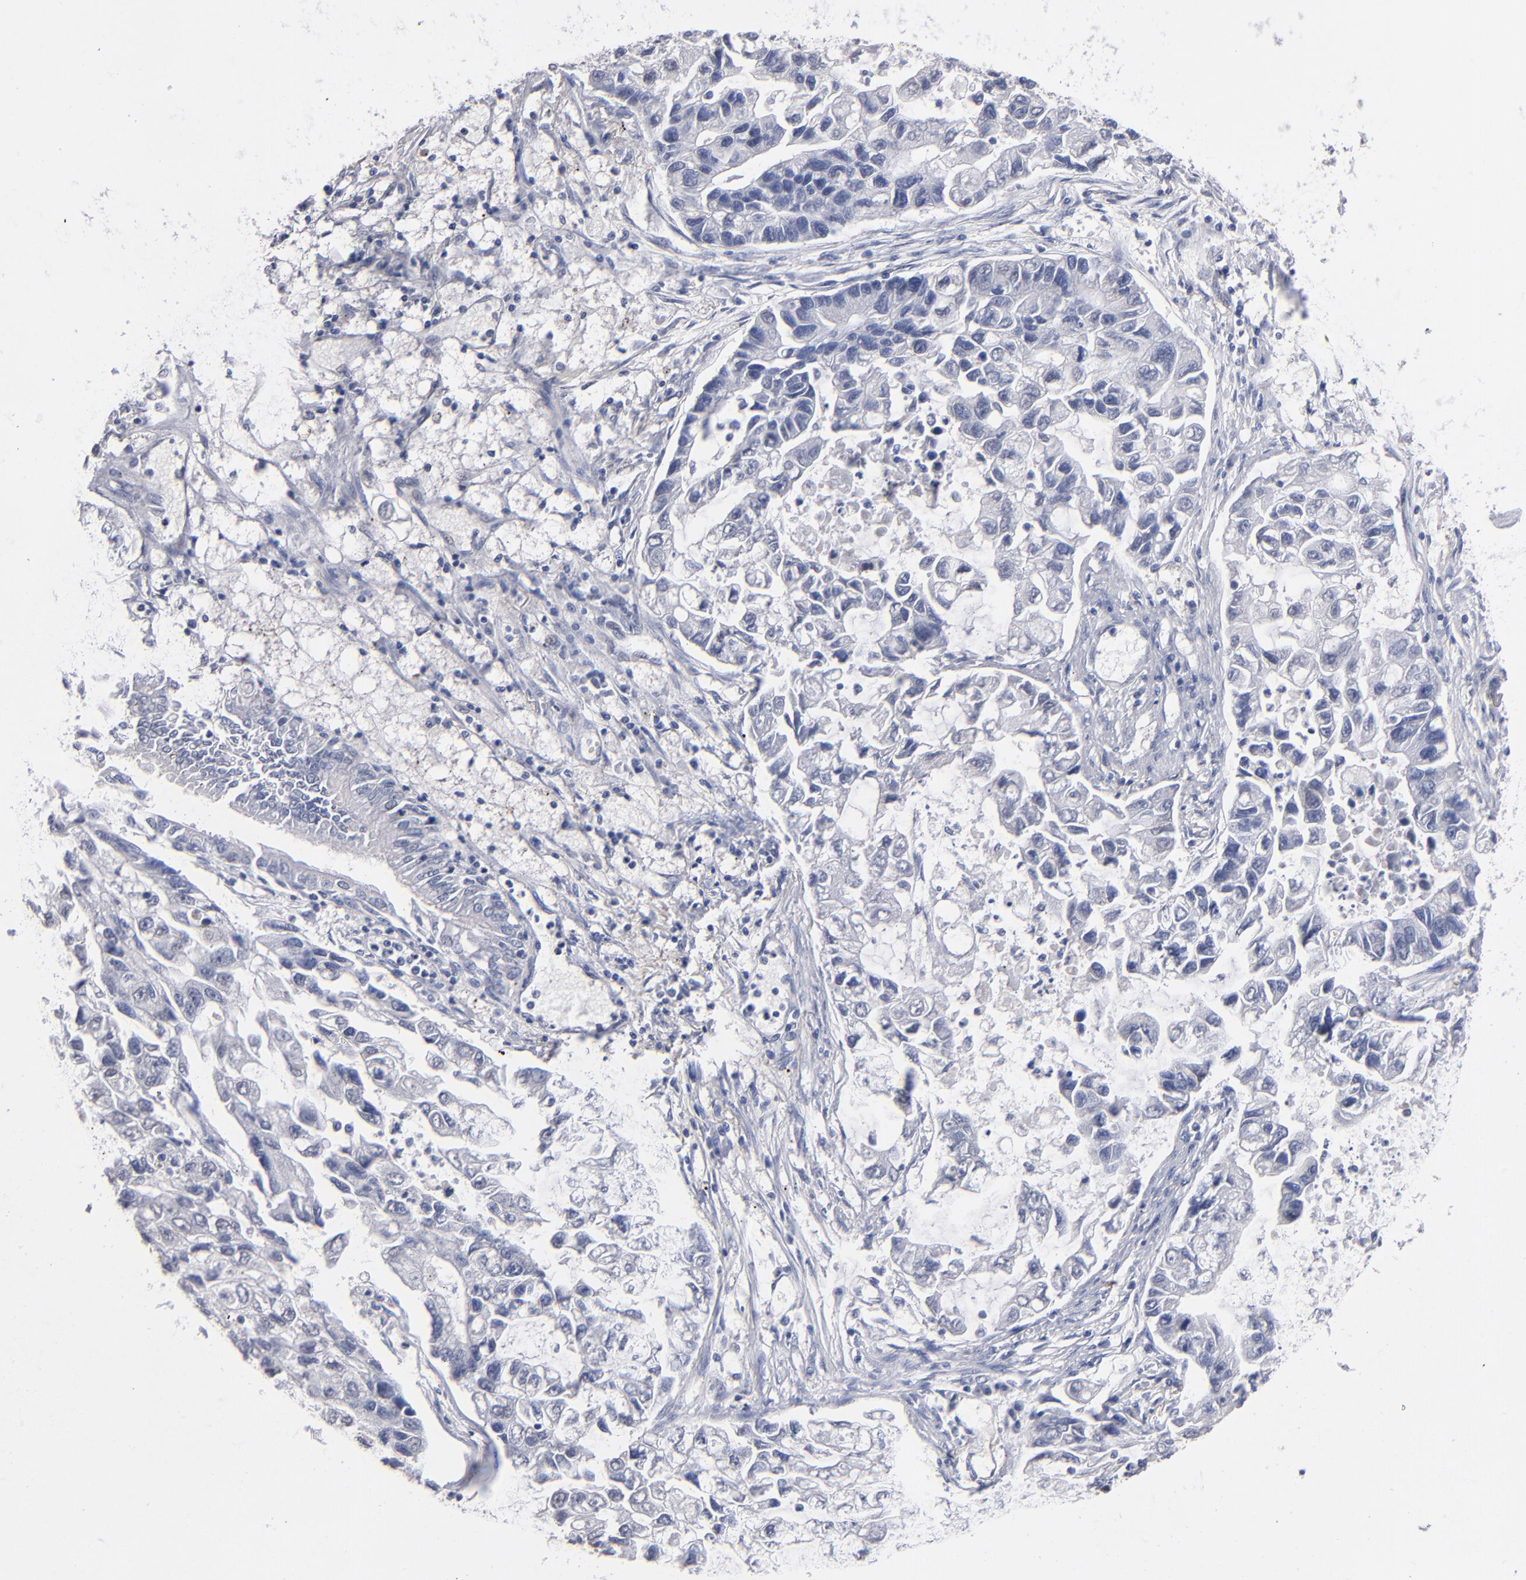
{"staining": {"intensity": "negative", "quantity": "none", "location": "none"}, "tissue": "lung cancer", "cell_type": "Tumor cells", "image_type": "cancer", "snomed": [{"axis": "morphology", "description": "Adenocarcinoma, NOS"}, {"axis": "topography", "description": "Lung"}], "caption": "Tumor cells are negative for protein expression in human lung cancer (adenocarcinoma). (DAB (3,3'-diaminobenzidine) immunohistochemistry (IHC) visualized using brightfield microscopy, high magnification).", "gene": "MN1", "patient": {"sex": "female", "age": 51}}